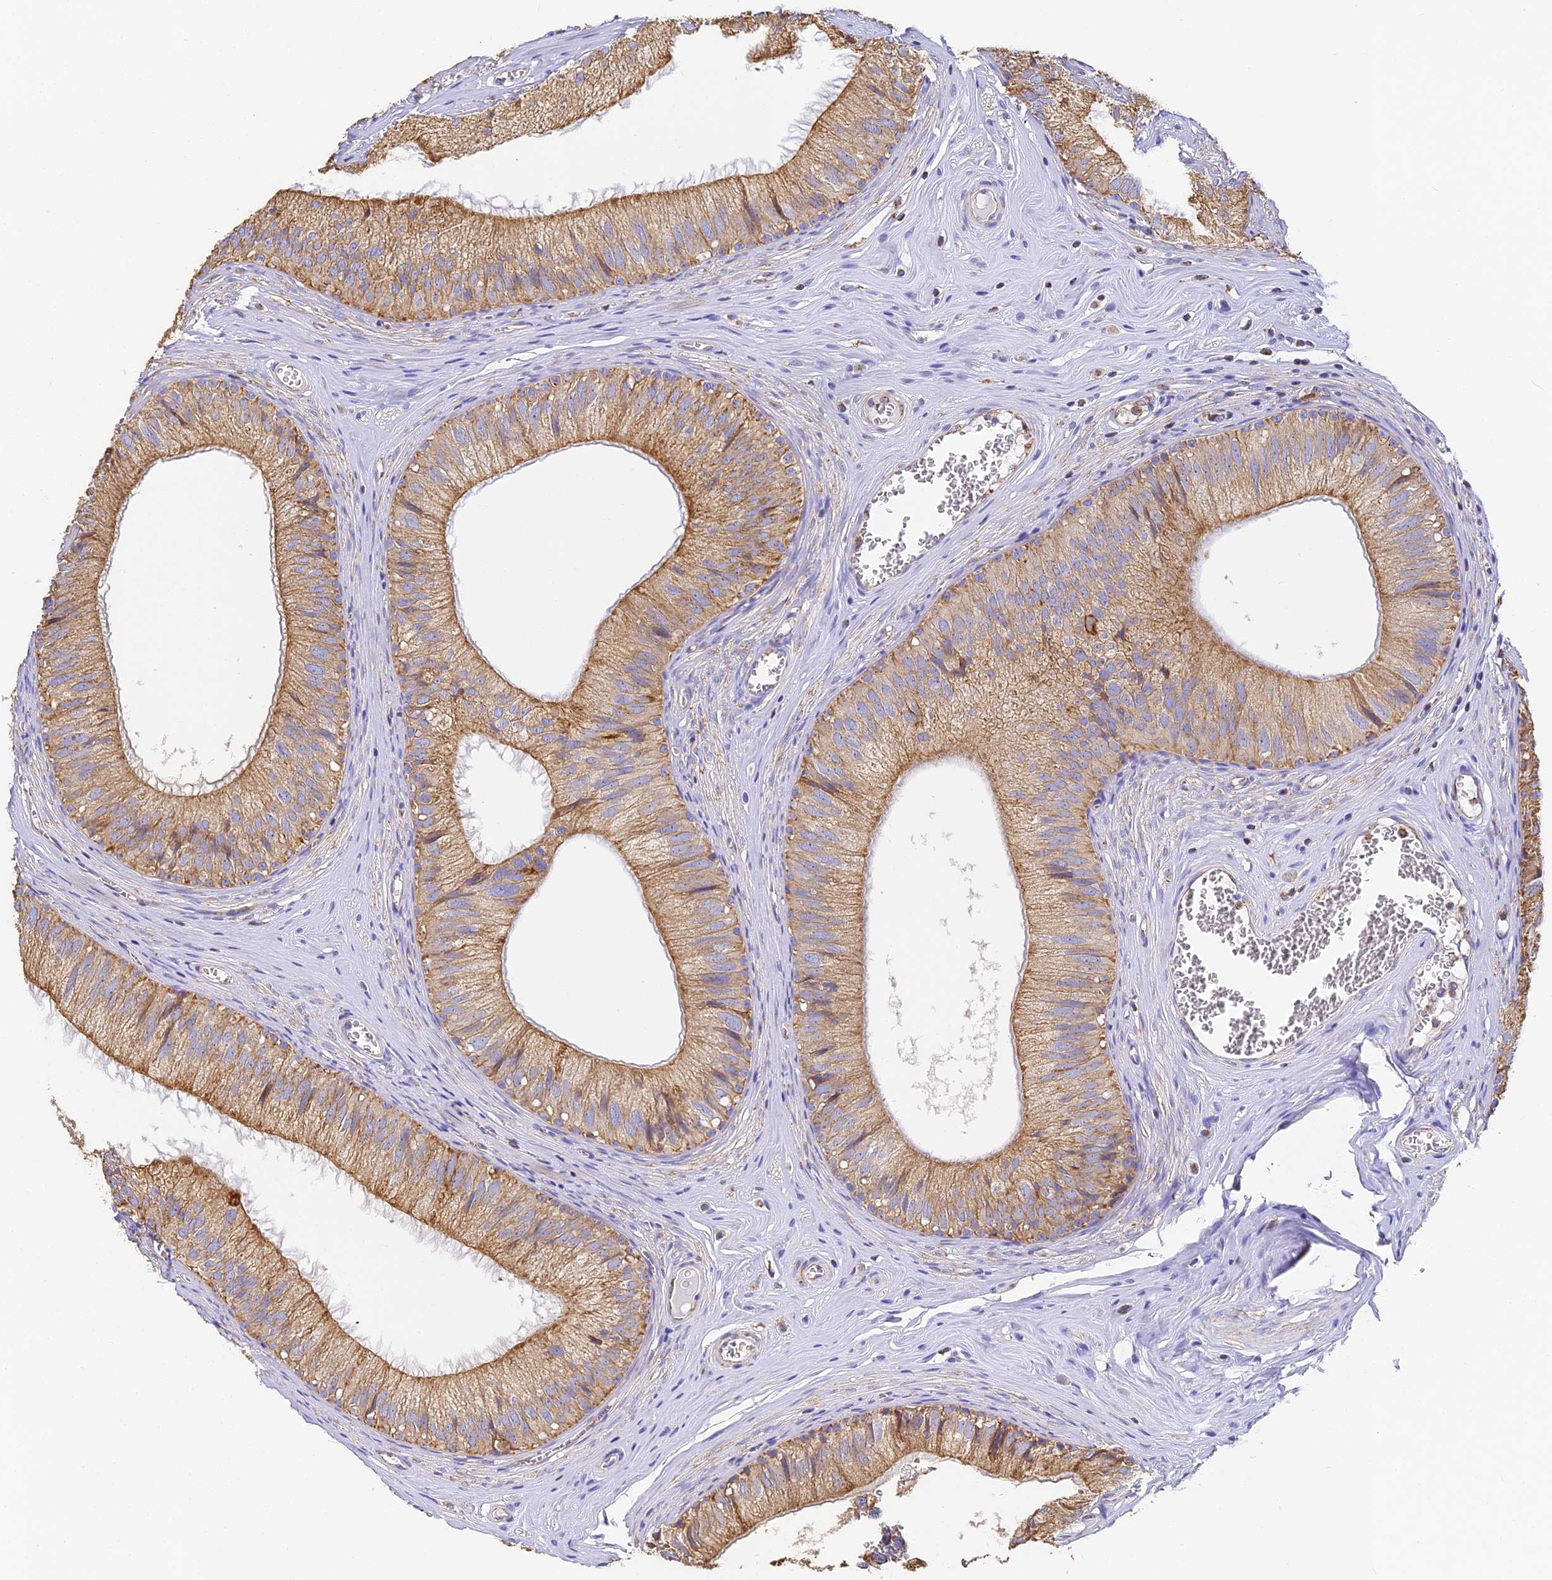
{"staining": {"intensity": "moderate", "quantity": ">75%", "location": "cytoplasmic/membranous"}, "tissue": "epididymis", "cell_type": "Glandular cells", "image_type": "normal", "snomed": [{"axis": "morphology", "description": "Normal tissue, NOS"}, {"axis": "topography", "description": "Epididymis"}], "caption": "This photomicrograph displays IHC staining of normal human epididymis, with medium moderate cytoplasmic/membranous staining in about >75% of glandular cells.", "gene": "COX6C", "patient": {"sex": "male", "age": 36}}